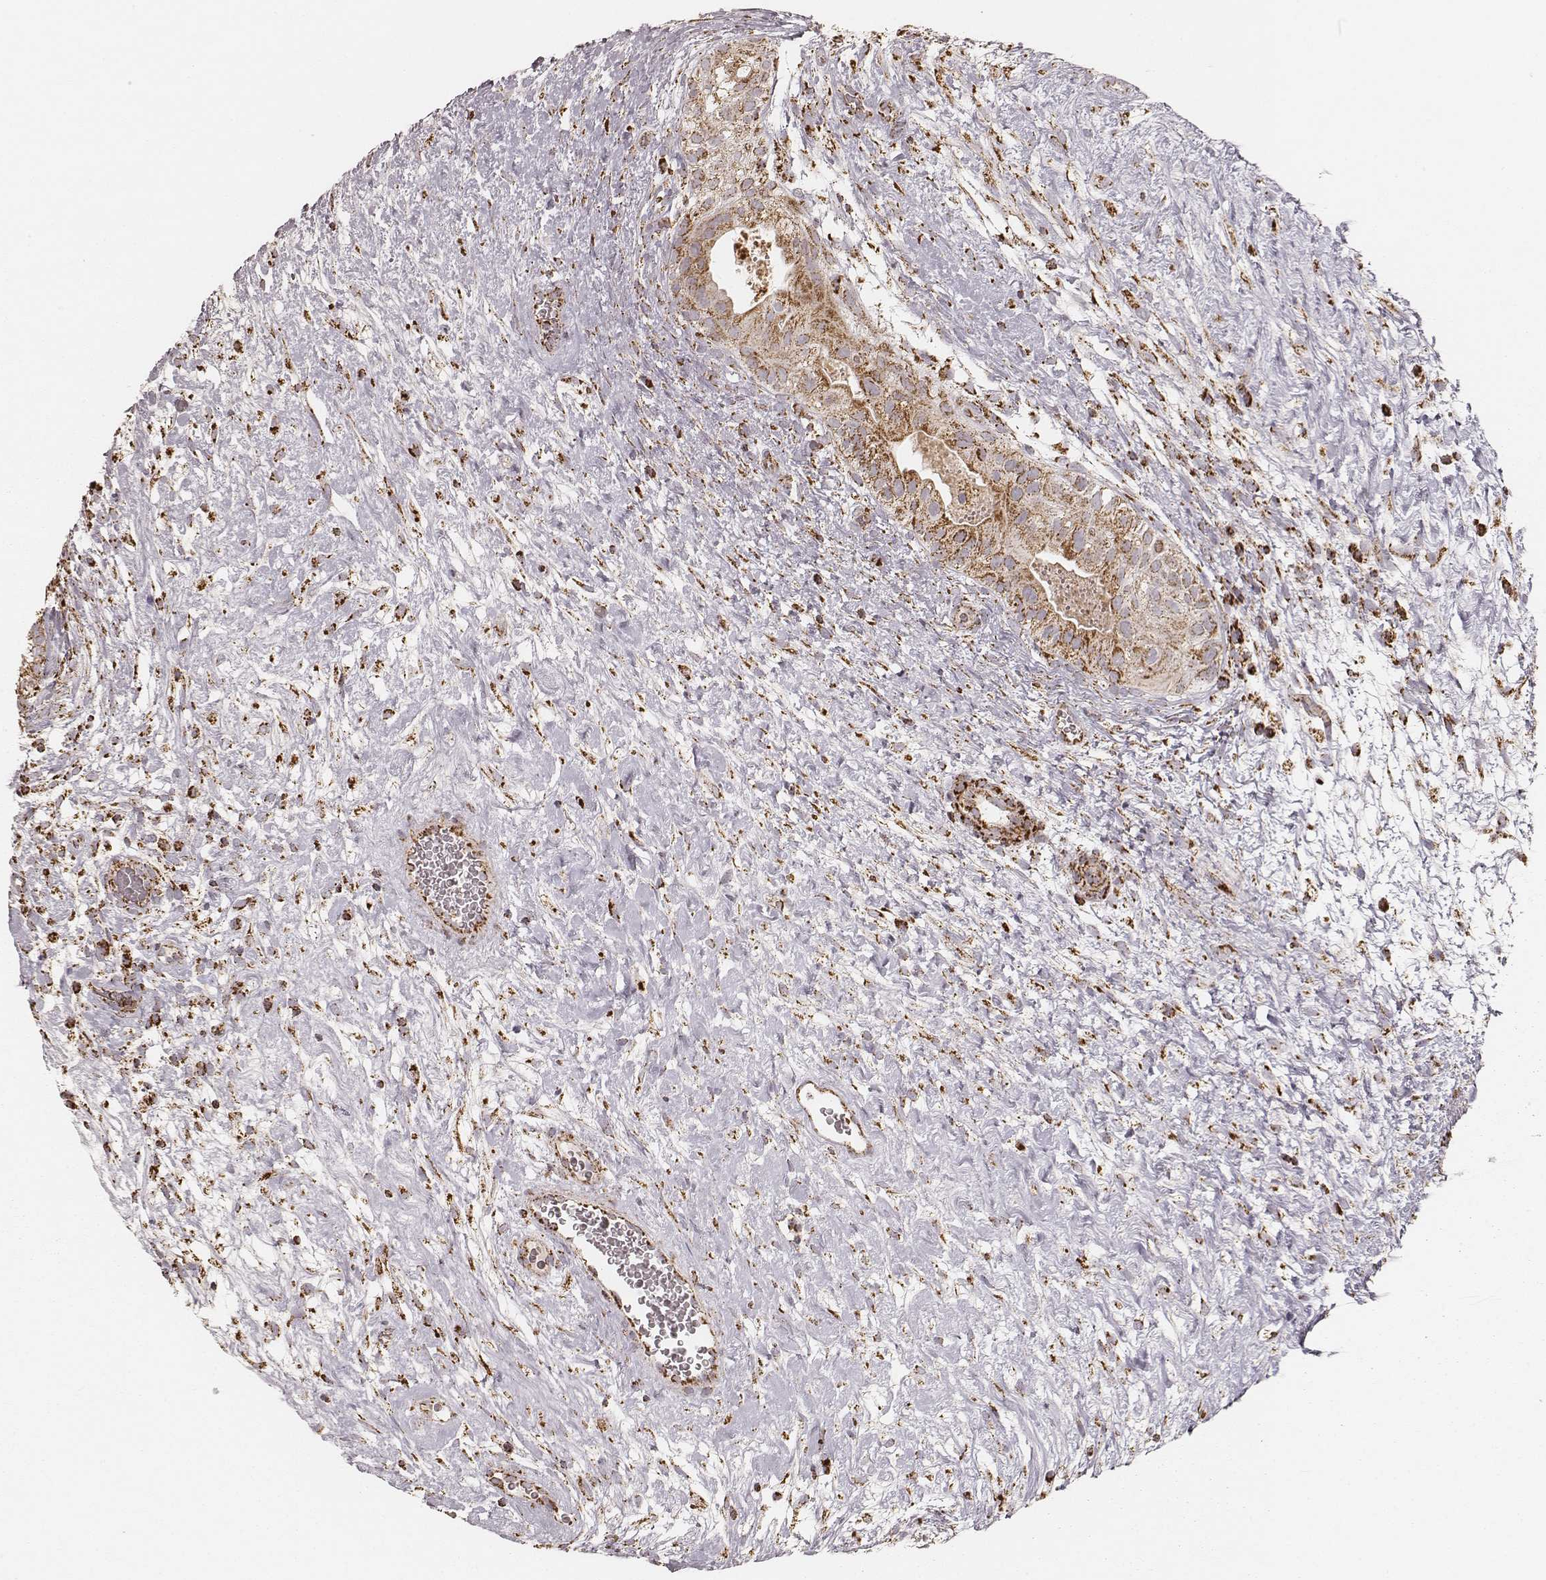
{"staining": {"intensity": "strong", "quantity": ">75%", "location": "cytoplasmic/membranous"}, "tissue": "testis cancer", "cell_type": "Tumor cells", "image_type": "cancer", "snomed": [{"axis": "morphology", "description": "Normal tissue, NOS"}, {"axis": "morphology", "description": "Carcinoma, Embryonal, NOS"}, {"axis": "topography", "description": "Testis"}], "caption": "Immunohistochemistry image of neoplastic tissue: human testis embryonal carcinoma stained using immunohistochemistry (IHC) reveals high levels of strong protein expression localized specifically in the cytoplasmic/membranous of tumor cells, appearing as a cytoplasmic/membranous brown color.", "gene": "CS", "patient": {"sex": "male", "age": 32}}